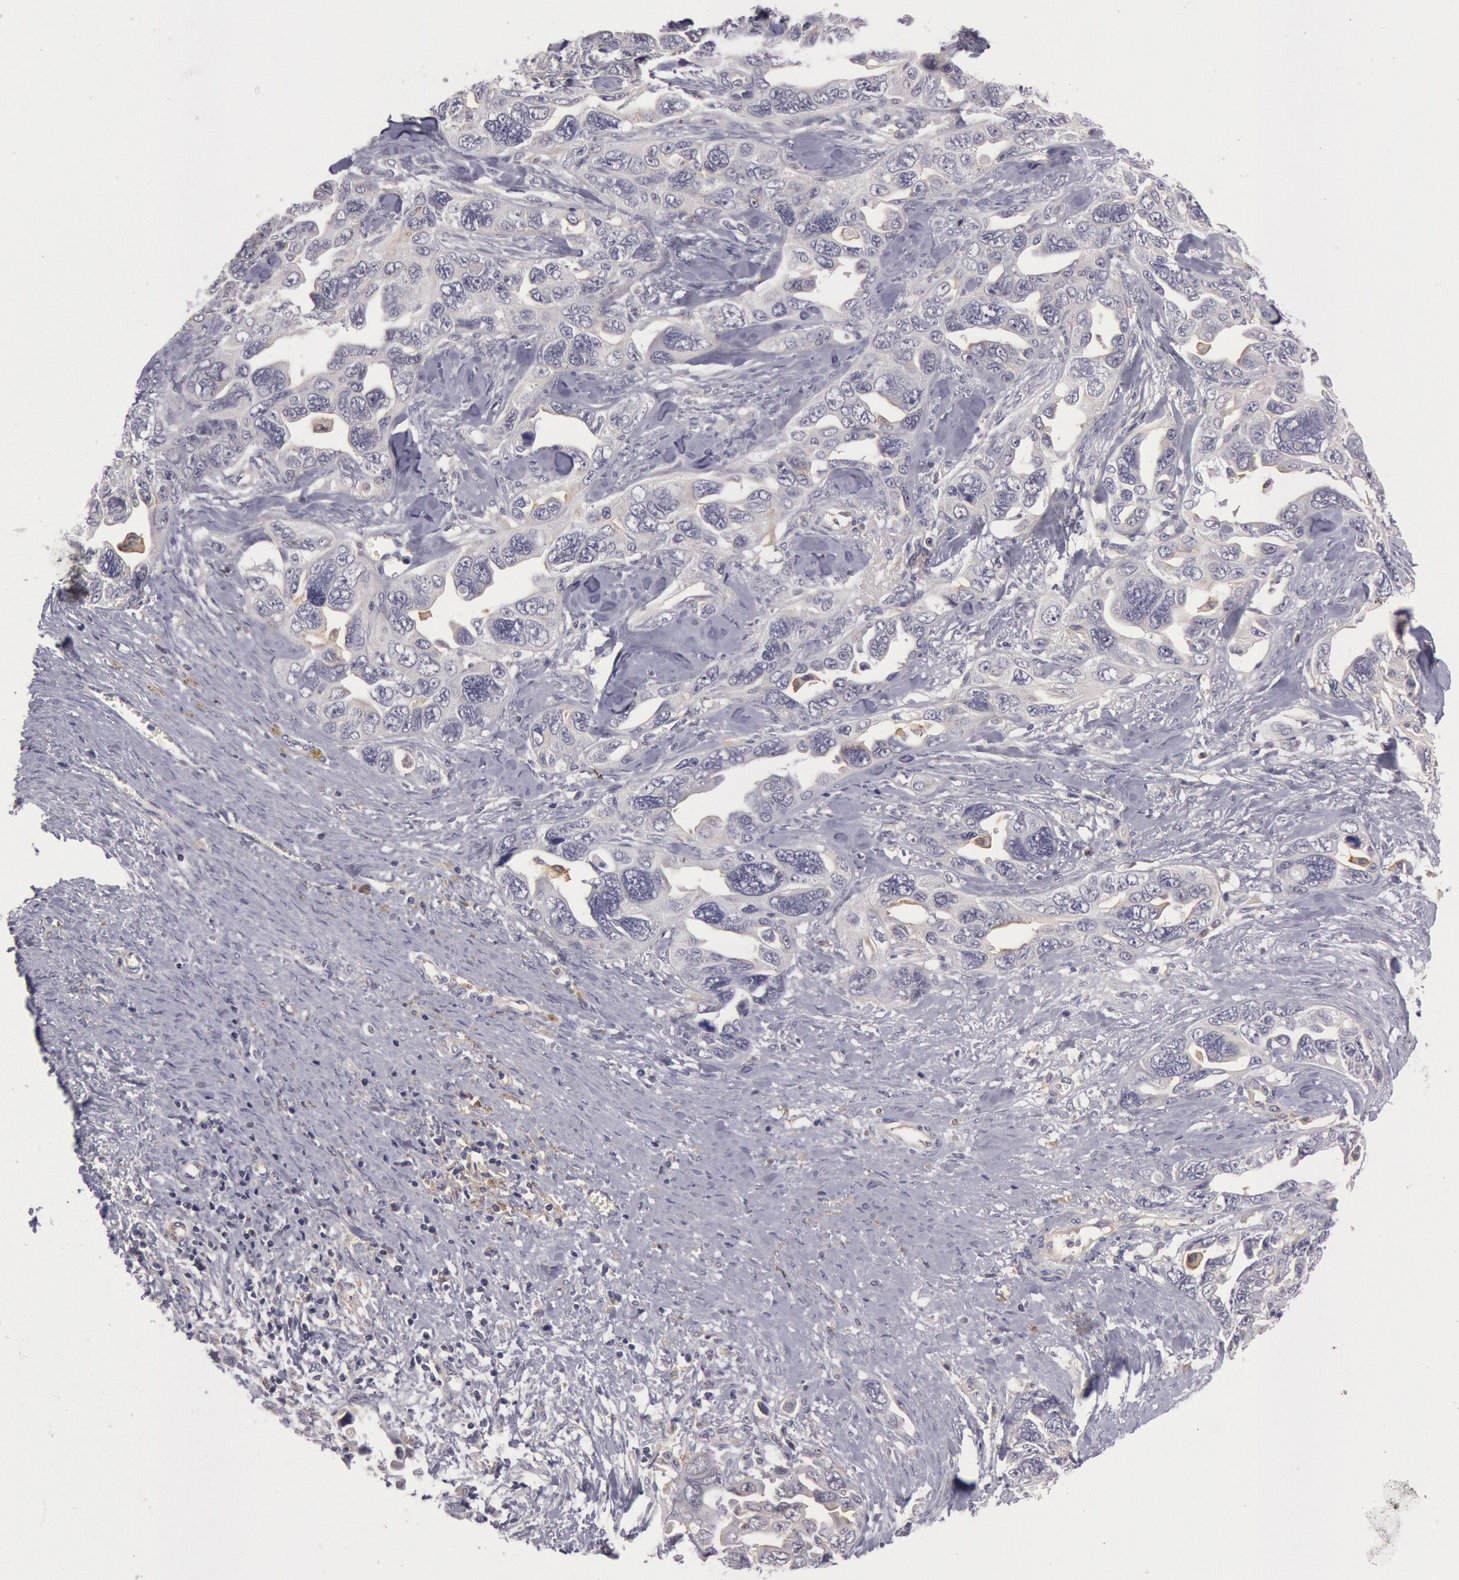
{"staining": {"intensity": "negative", "quantity": "none", "location": "none"}, "tissue": "ovarian cancer", "cell_type": "Tumor cells", "image_type": "cancer", "snomed": [{"axis": "morphology", "description": "Cystadenocarcinoma, serous, NOS"}, {"axis": "topography", "description": "Ovary"}], "caption": "There is no significant expression in tumor cells of ovarian serous cystadenocarcinoma.", "gene": "MYO5A", "patient": {"sex": "female", "age": 63}}